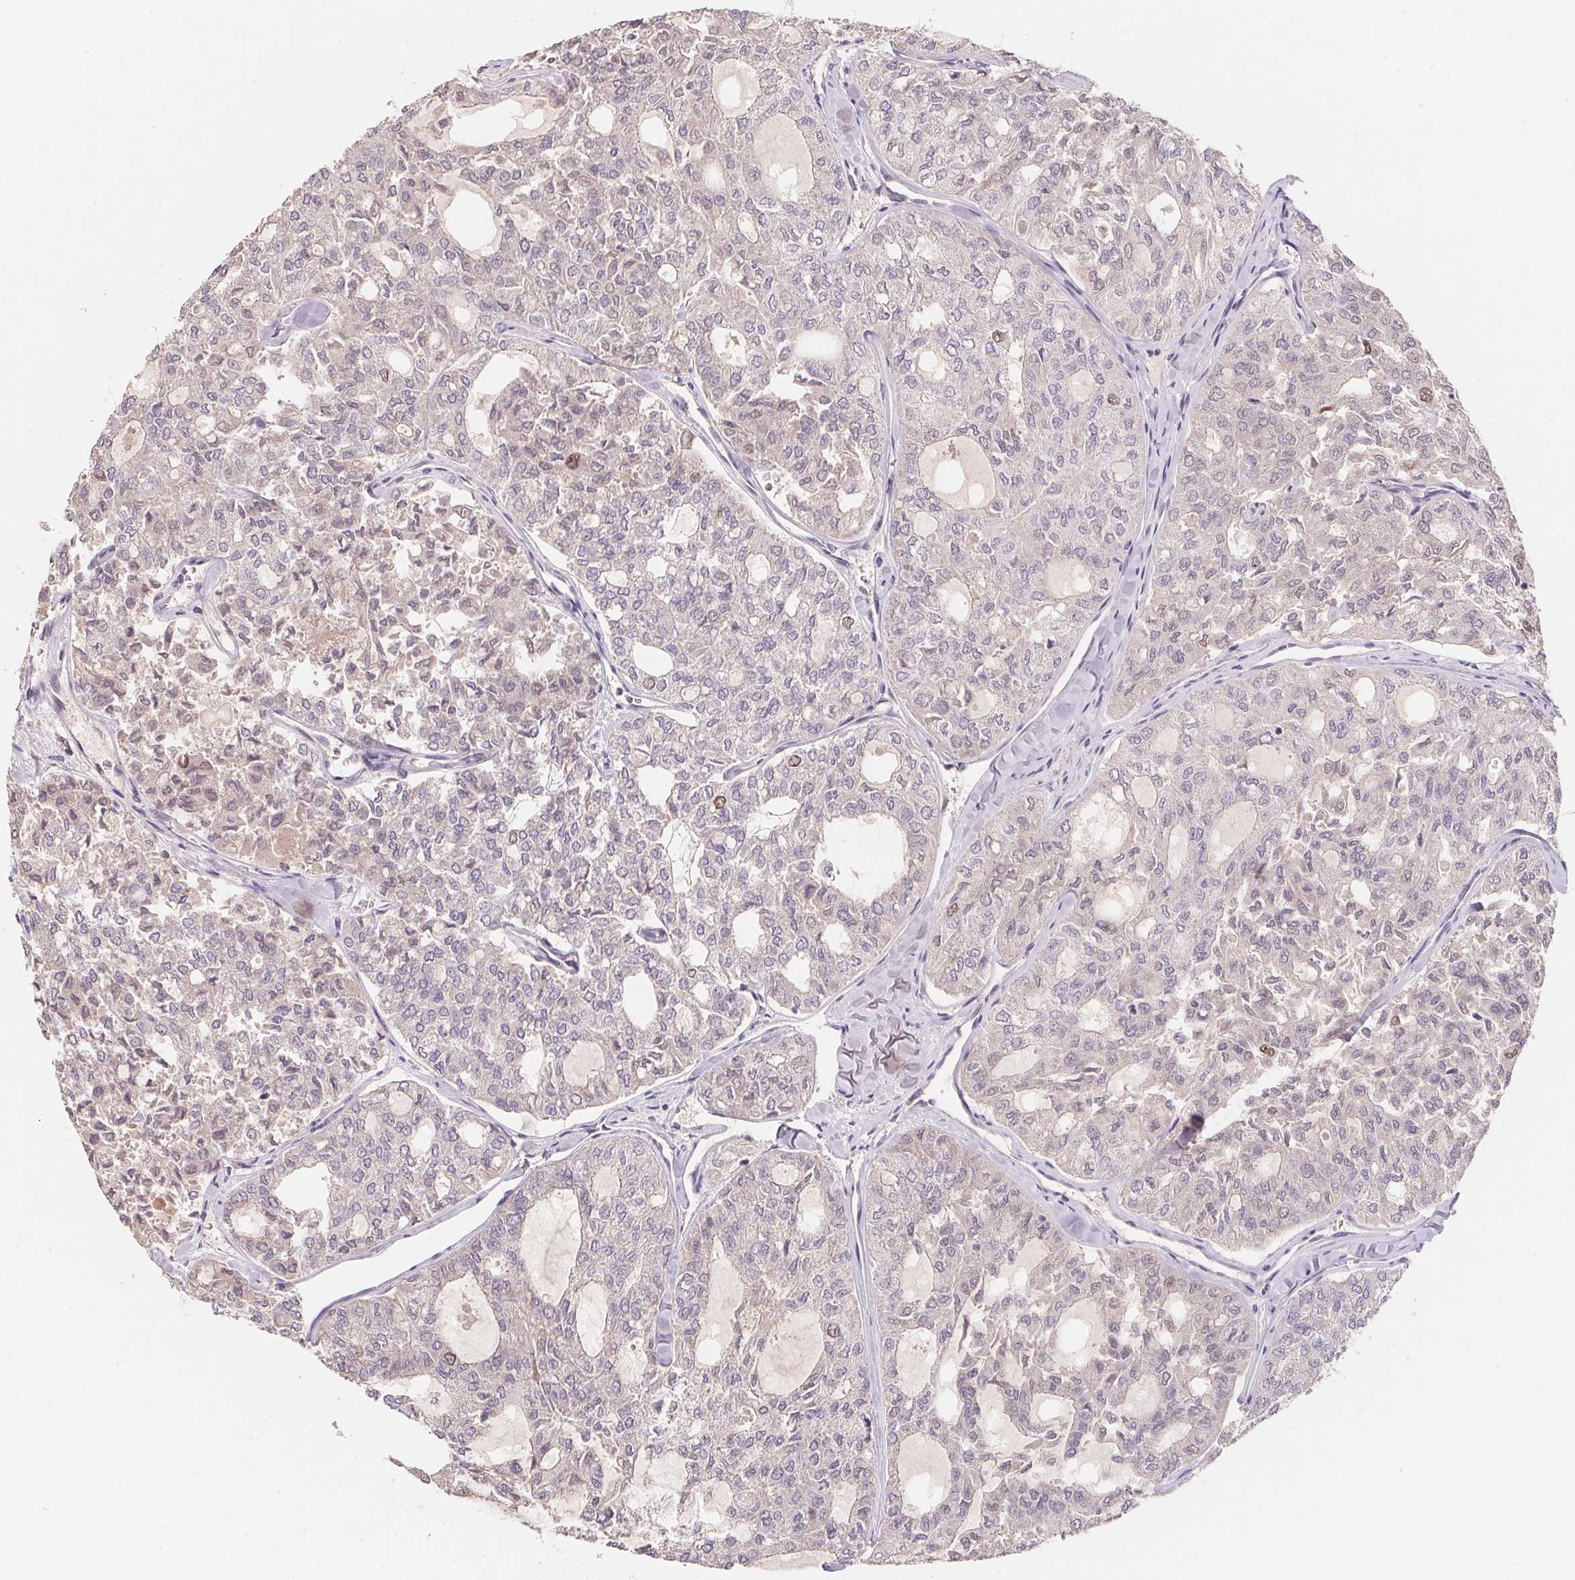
{"staining": {"intensity": "moderate", "quantity": "<25%", "location": "nuclear"}, "tissue": "thyroid cancer", "cell_type": "Tumor cells", "image_type": "cancer", "snomed": [{"axis": "morphology", "description": "Follicular adenoma carcinoma, NOS"}, {"axis": "topography", "description": "Thyroid gland"}], "caption": "This is a photomicrograph of immunohistochemistry staining of thyroid follicular adenoma carcinoma, which shows moderate staining in the nuclear of tumor cells.", "gene": "KIFC1", "patient": {"sex": "male", "age": 75}}